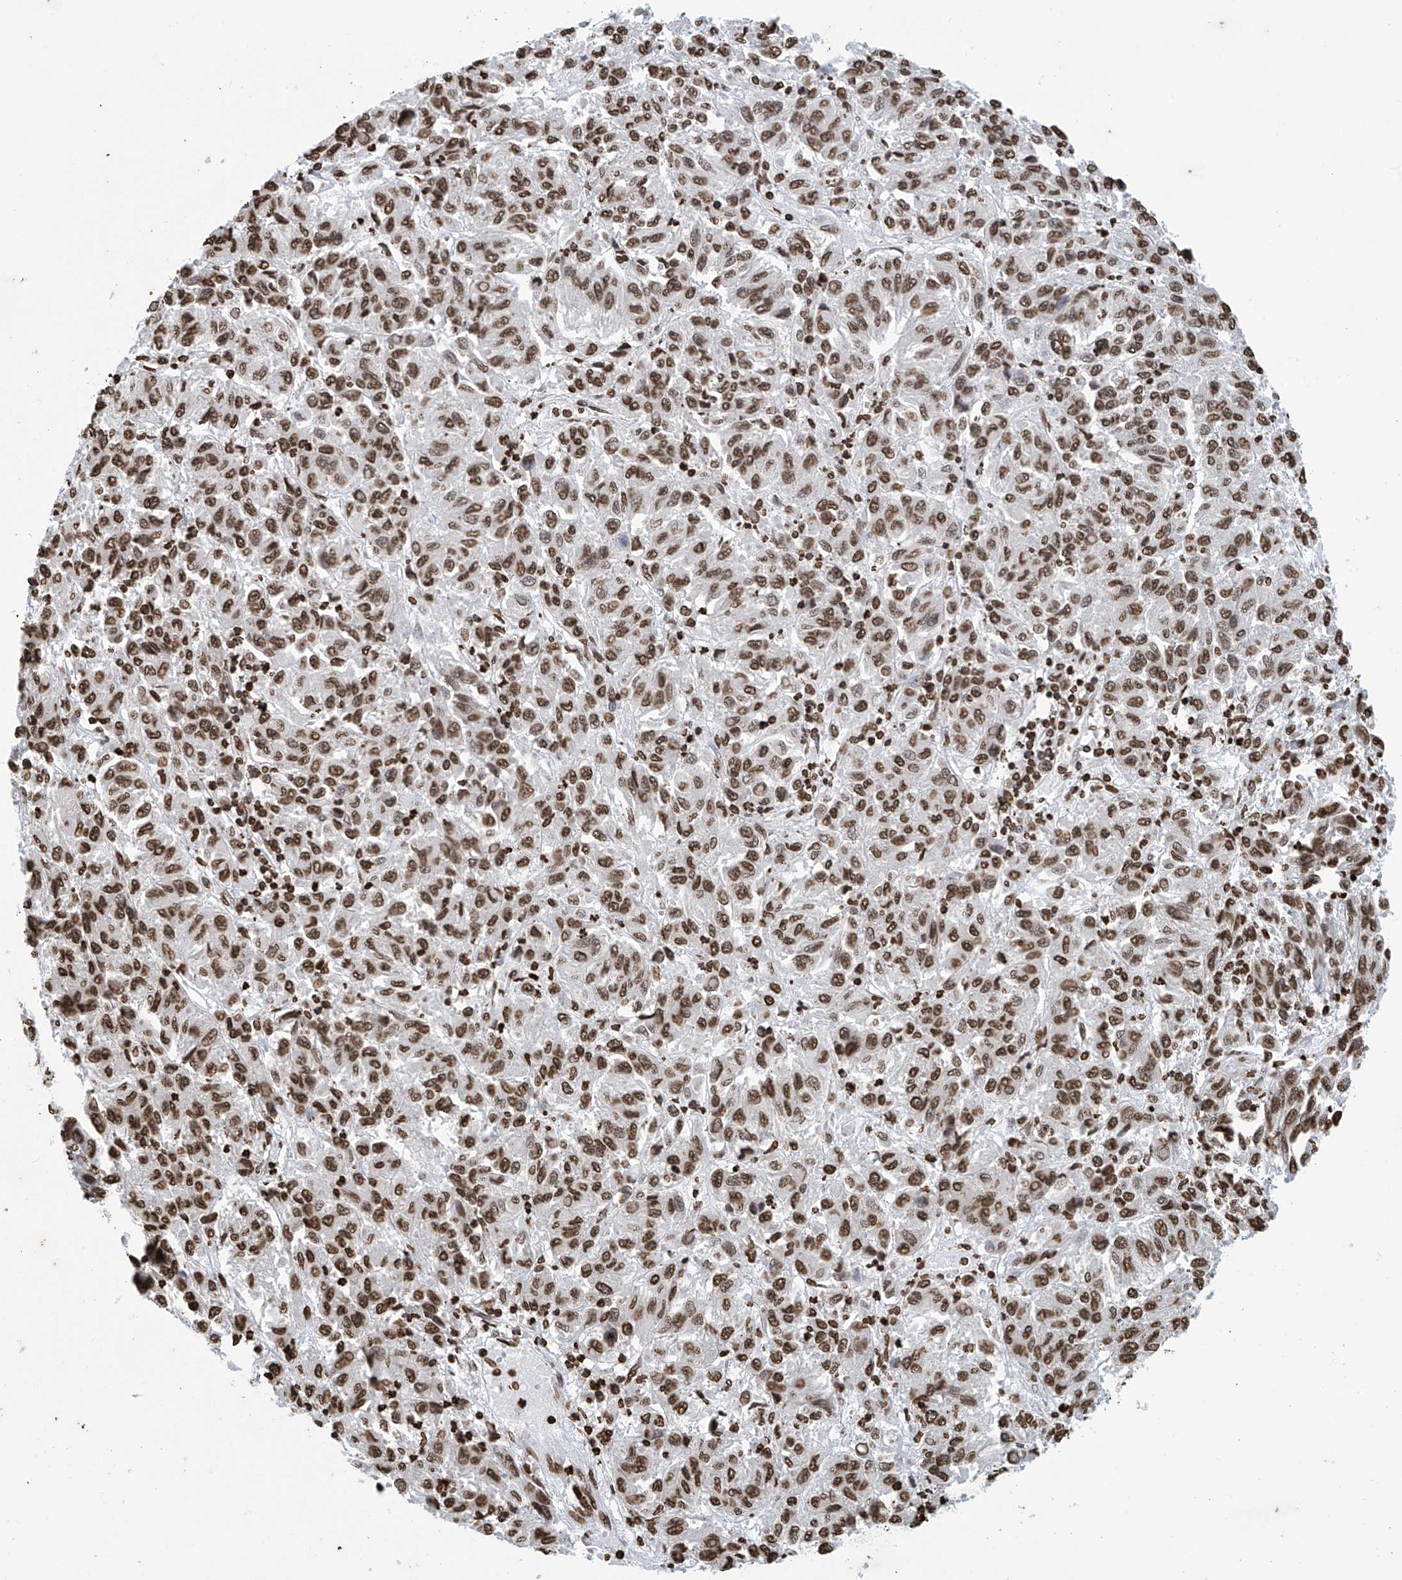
{"staining": {"intensity": "moderate", "quantity": ">75%", "location": "nuclear"}, "tissue": "melanoma", "cell_type": "Tumor cells", "image_type": "cancer", "snomed": [{"axis": "morphology", "description": "Malignant melanoma, Metastatic site"}, {"axis": "topography", "description": "Lung"}], "caption": "Tumor cells reveal medium levels of moderate nuclear positivity in approximately >75% of cells in human melanoma.", "gene": "DPPA2", "patient": {"sex": "male", "age": 64}}